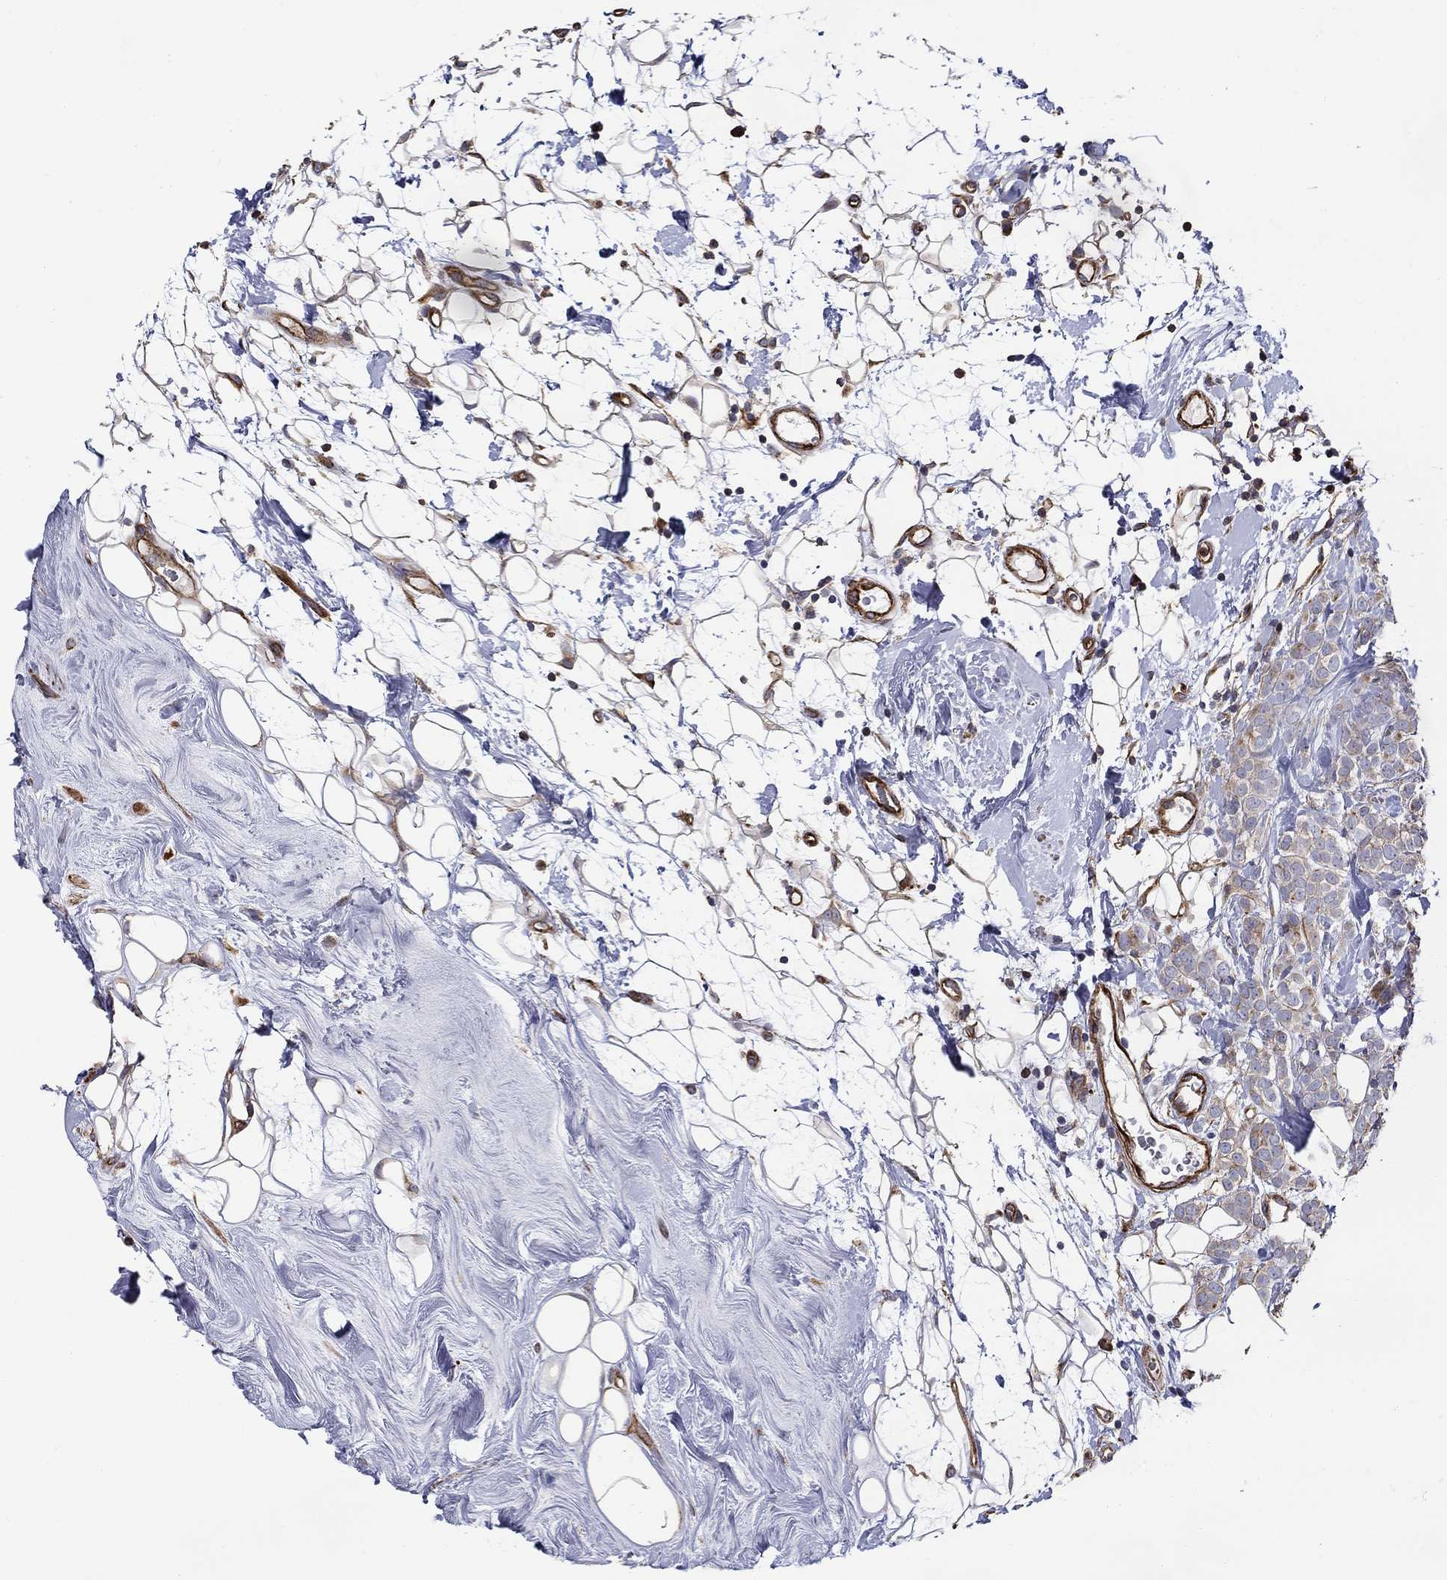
{"staining": {"intensity": "weak", "quantity": "25%-75%", "location": "cytoplasmic/membranous"}, "tissue": "breast cancer", "cell_type": "Tumor cells", "image_type": "cancer", "snomed": [{"axis": "morphology", "description": "Lobular carcinoma"}, {"axis": "topography", "description": "Breast"}], "caption": "Weak cytoplasmic/membranous positivity for a protein is appreciated in about 25%-75% of tumor cells of breast cancer (lobular carcinoma) using IHC.", "gene": "NPHP1", "patient": {"sex": "female", "age": 49}}